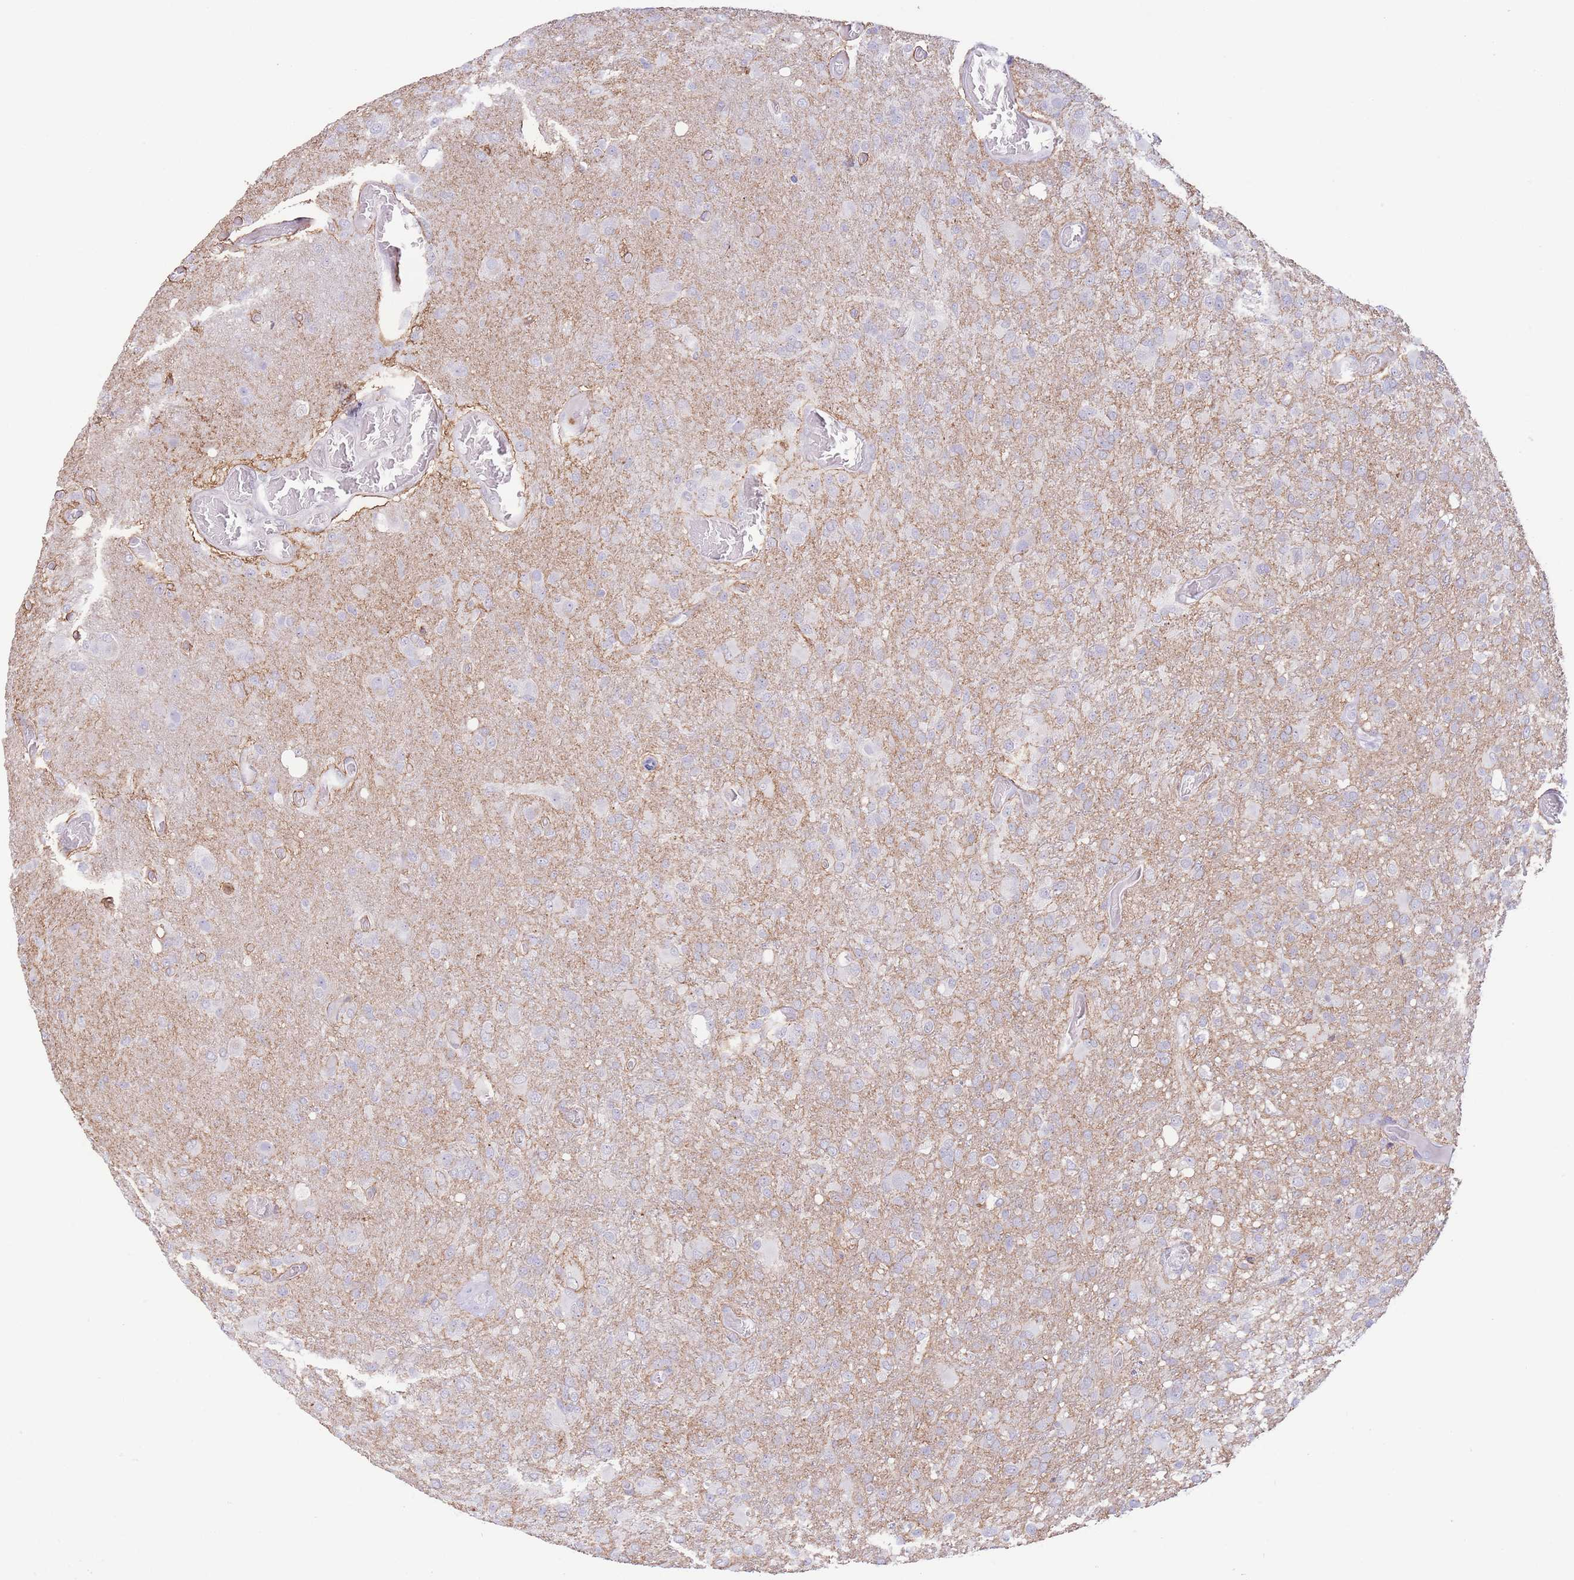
{"staining": {"intensity": "negative", "quantity": "none", "location": "none"}, "tissue": "glioma", "cell_type": "Tumor cells", "image_type": "cancer", "snomed": [{"axis": "morphology", "description": "Glioma, malignant, High grade"}, {"axis": "topography", "description": "Brain"}], "caption": "A high-resolution histopathology image shows IHC staining of glioma, which demonstrates no significant positivity in tumor cells. Nuclei are stained in blue.", "gene": "LCLAT1", "patient": {"sex": "female", "age": 74}}